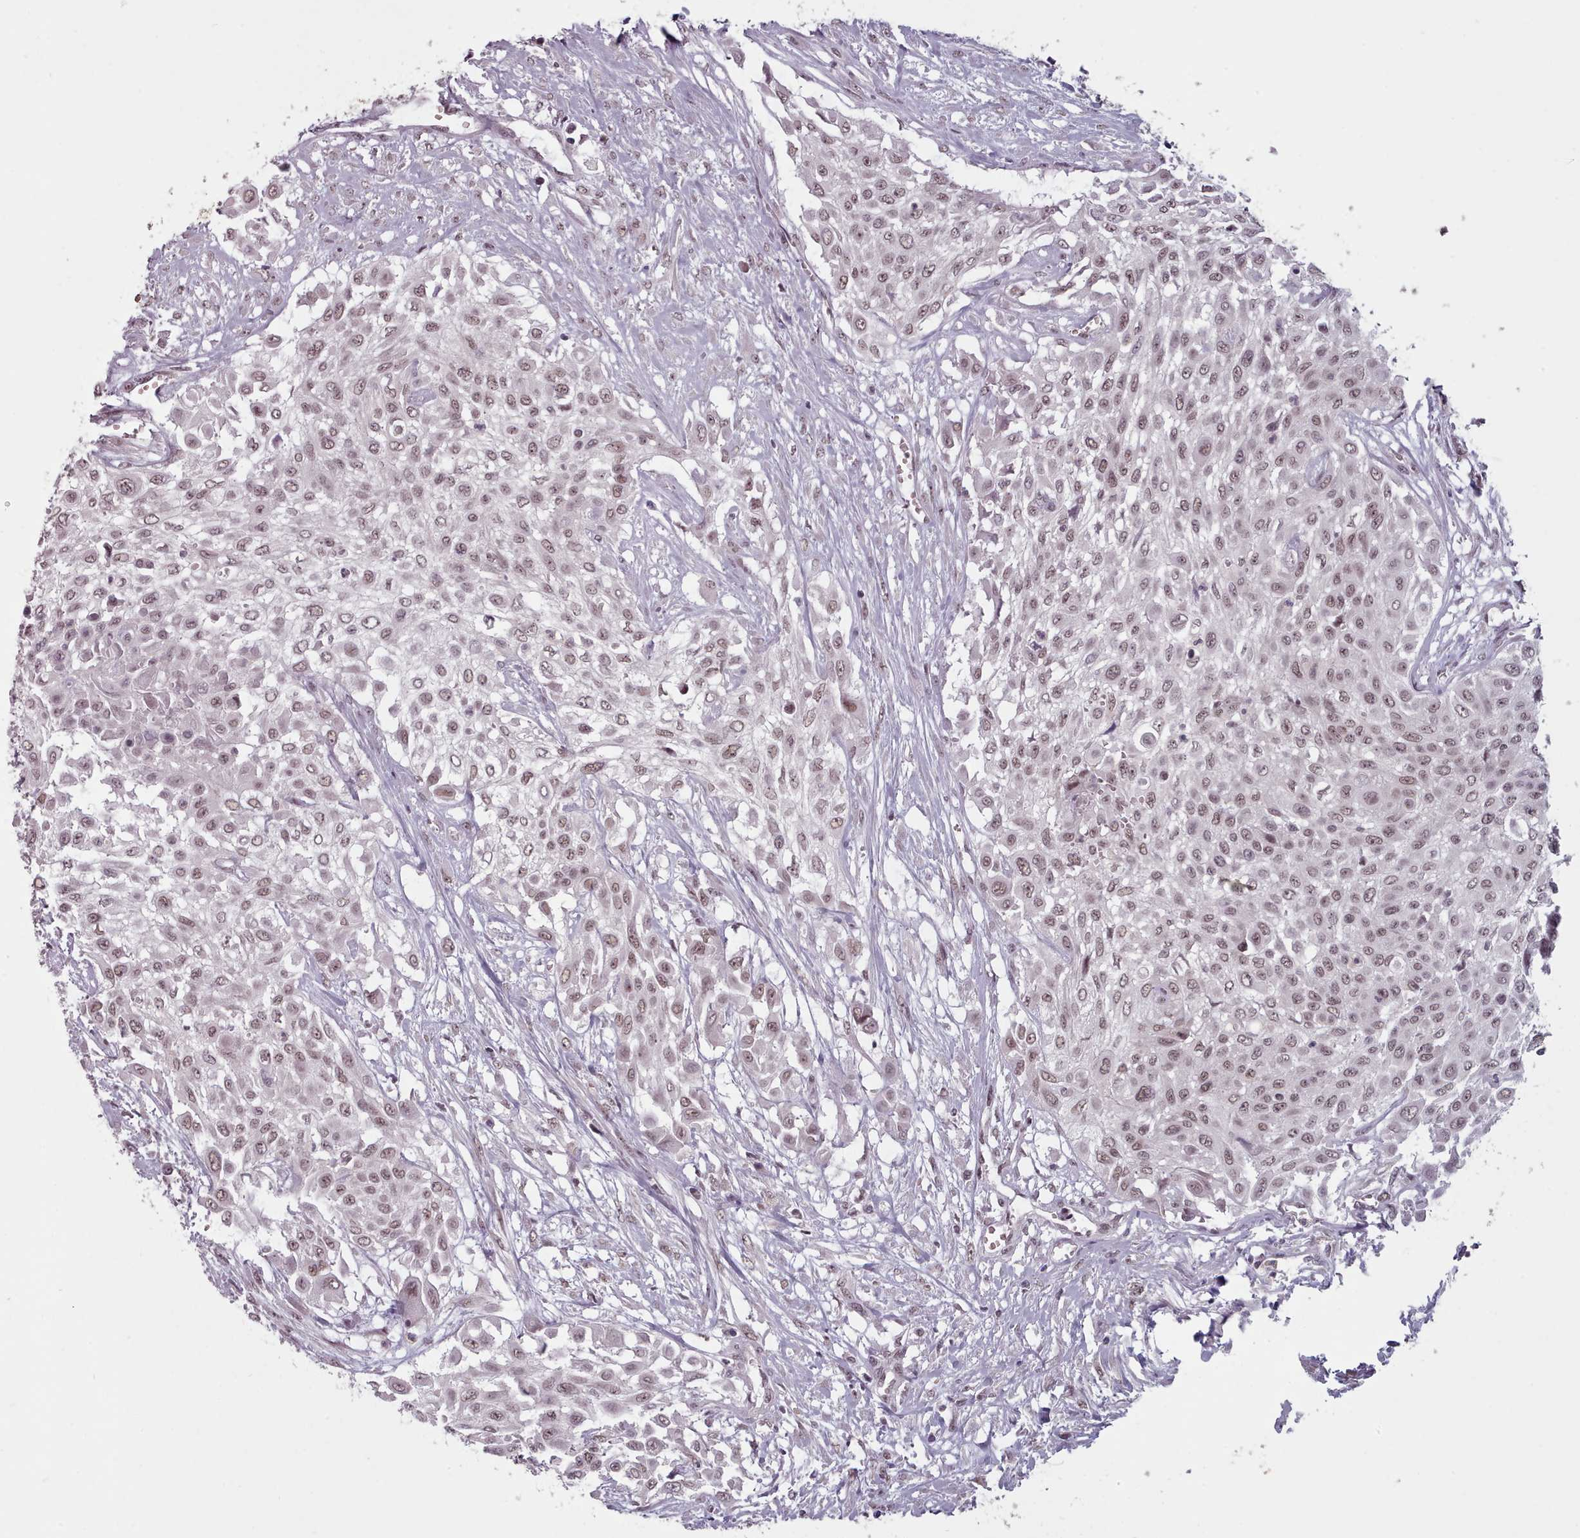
{"staining": {"intensity": "weak", "quantity": ">75%", "location": "nuclear"}, "tissue": "urothelial cancer", "cell_type": "Tumor cells", "image_type": "cancer", "snomed": [{"axis": "morphology", "description": "Urothelial carcinoma, High grade"}, {"axis": "topography", "description": "Urinary bladder"}], "caption": "Human urothelial cancer stained with a protein marker shows weak staining in tumor cells.", "gene": "SRSF9", "patient": {"sex": "male", "age": 57}}